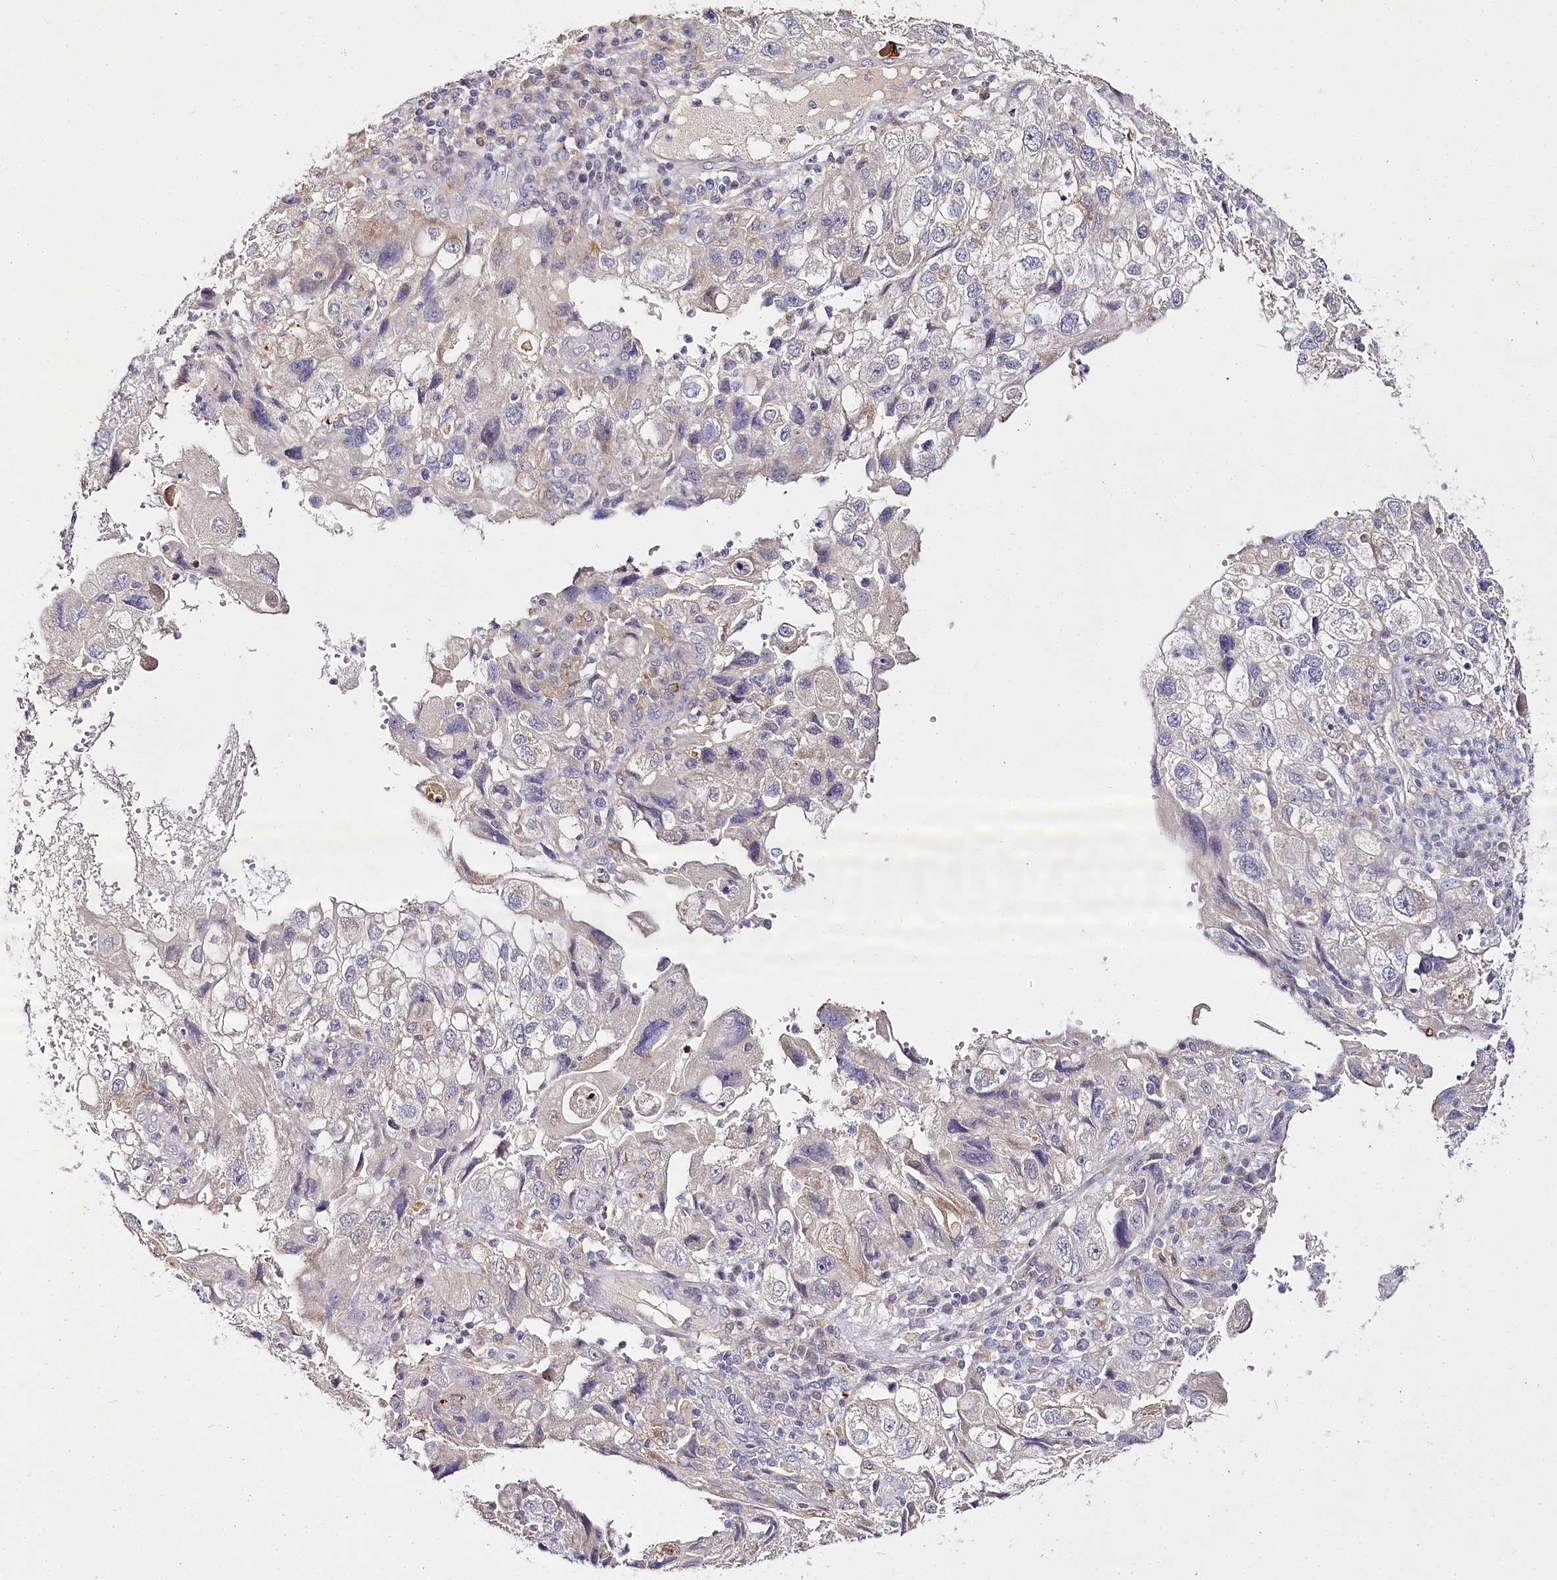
{"staining": {"intensity": "negative", "quantity": "none", "location": "none"}, "tissue": "endometrial cancer", "cell_type": "Tumor cells", "image_type": "cancer", "snomed": [{"axis": "morphology", "description": "Adenocarcinoma, NOS"}, {"axis": "topography", "description": "Endometrium"}], "caption": "This is a photomicrograph of immunohistochemistry staining of adenocarcinoma (endometrial), which shows no positivity in tumor cells.", "gene": "VWA5A", "patient": {"sex": "female", "age": 49}}